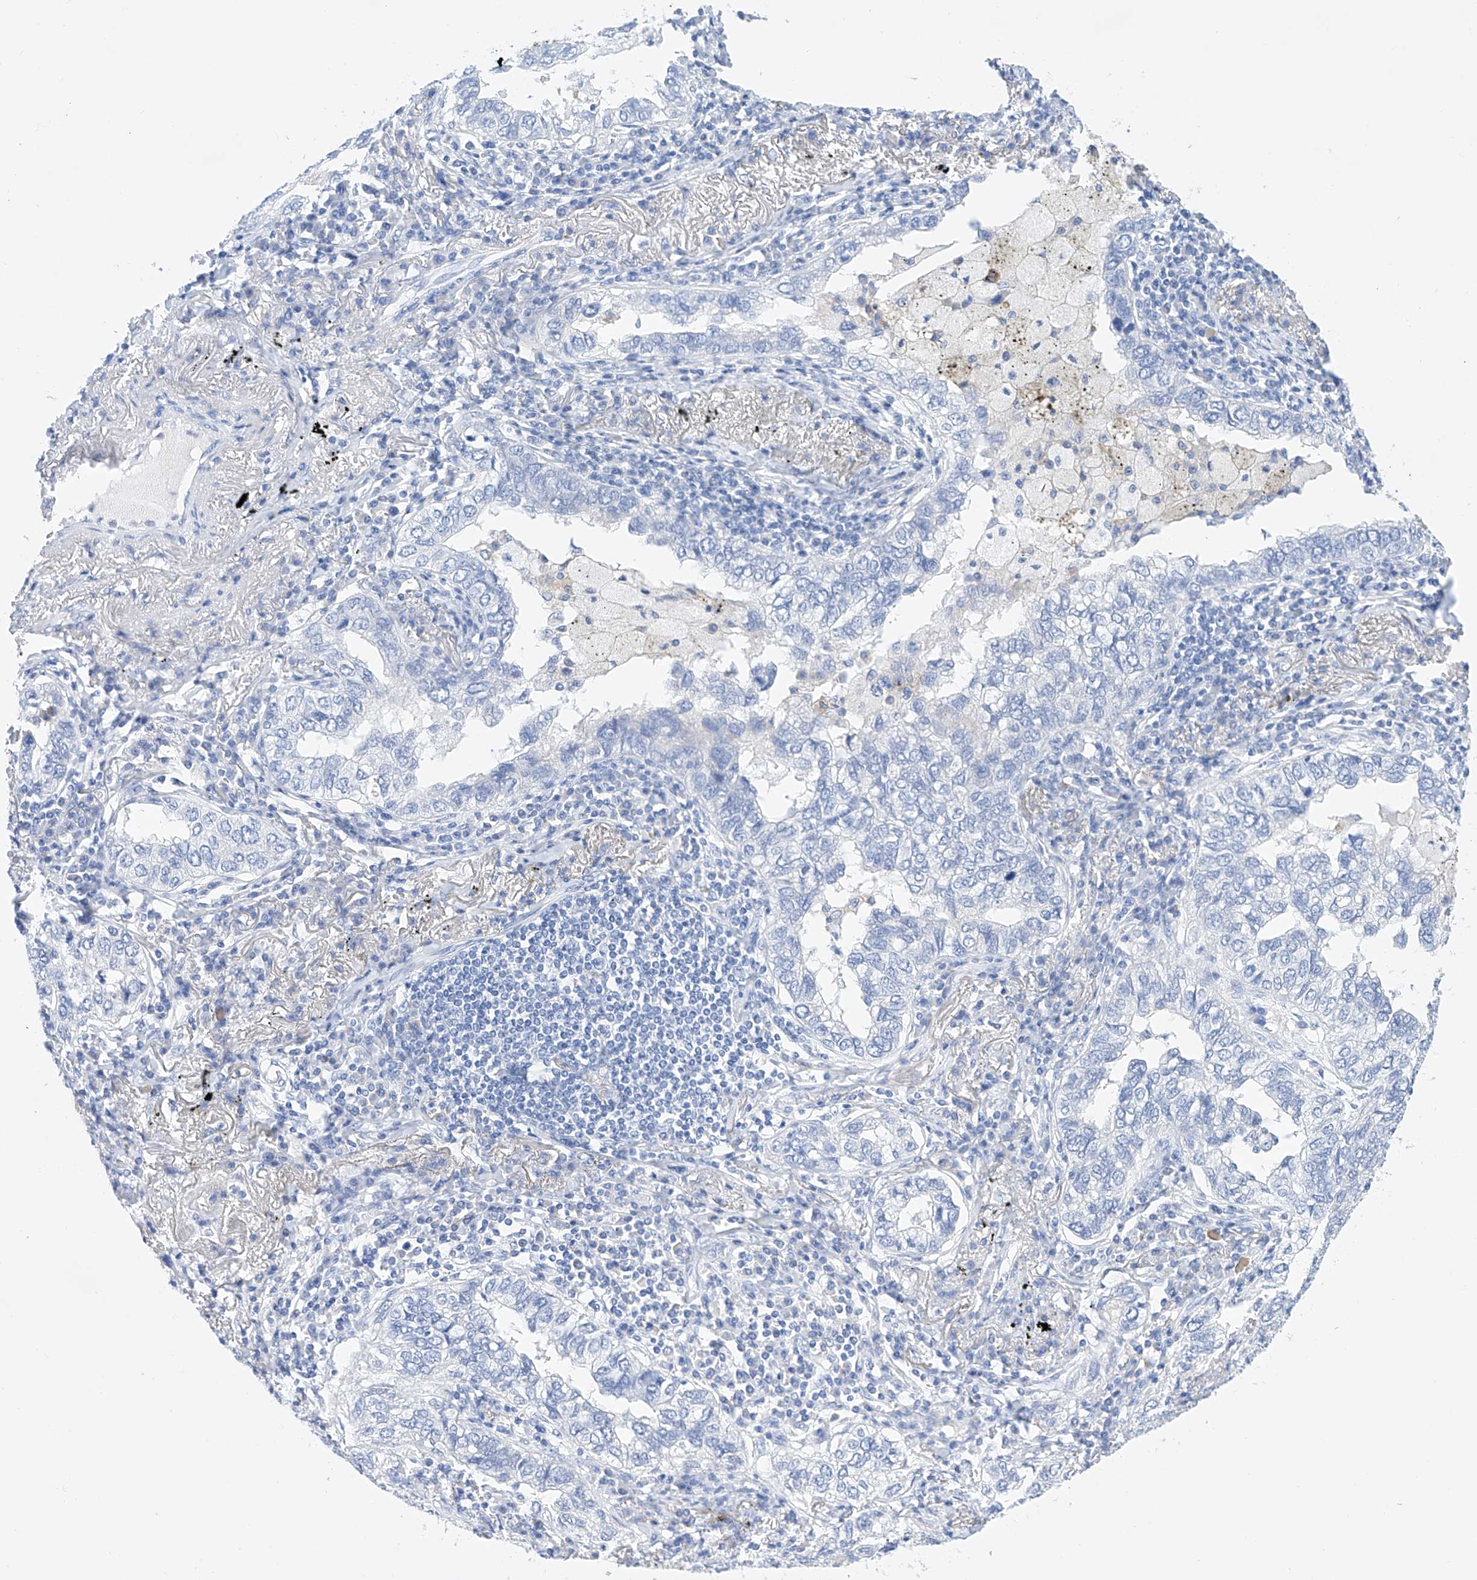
{"staining": {"intensity": "negative", "quantity": "none", "location": "none"}, "tissue": "lung cancer", "cell_type": "Tumor cells", "image_type": "cancer", "snomed": [{"axis": "morphology", "description": "Adenocarcinoma, NOS"}, {"axis": "topography", "description": "Lung"}], "caption": "Lung cancer was stained to show a protein in brown. There is no significant staining in tumor cells.", "gene": "LURAP1", "patient": {"sex": "male", "age": 65}}